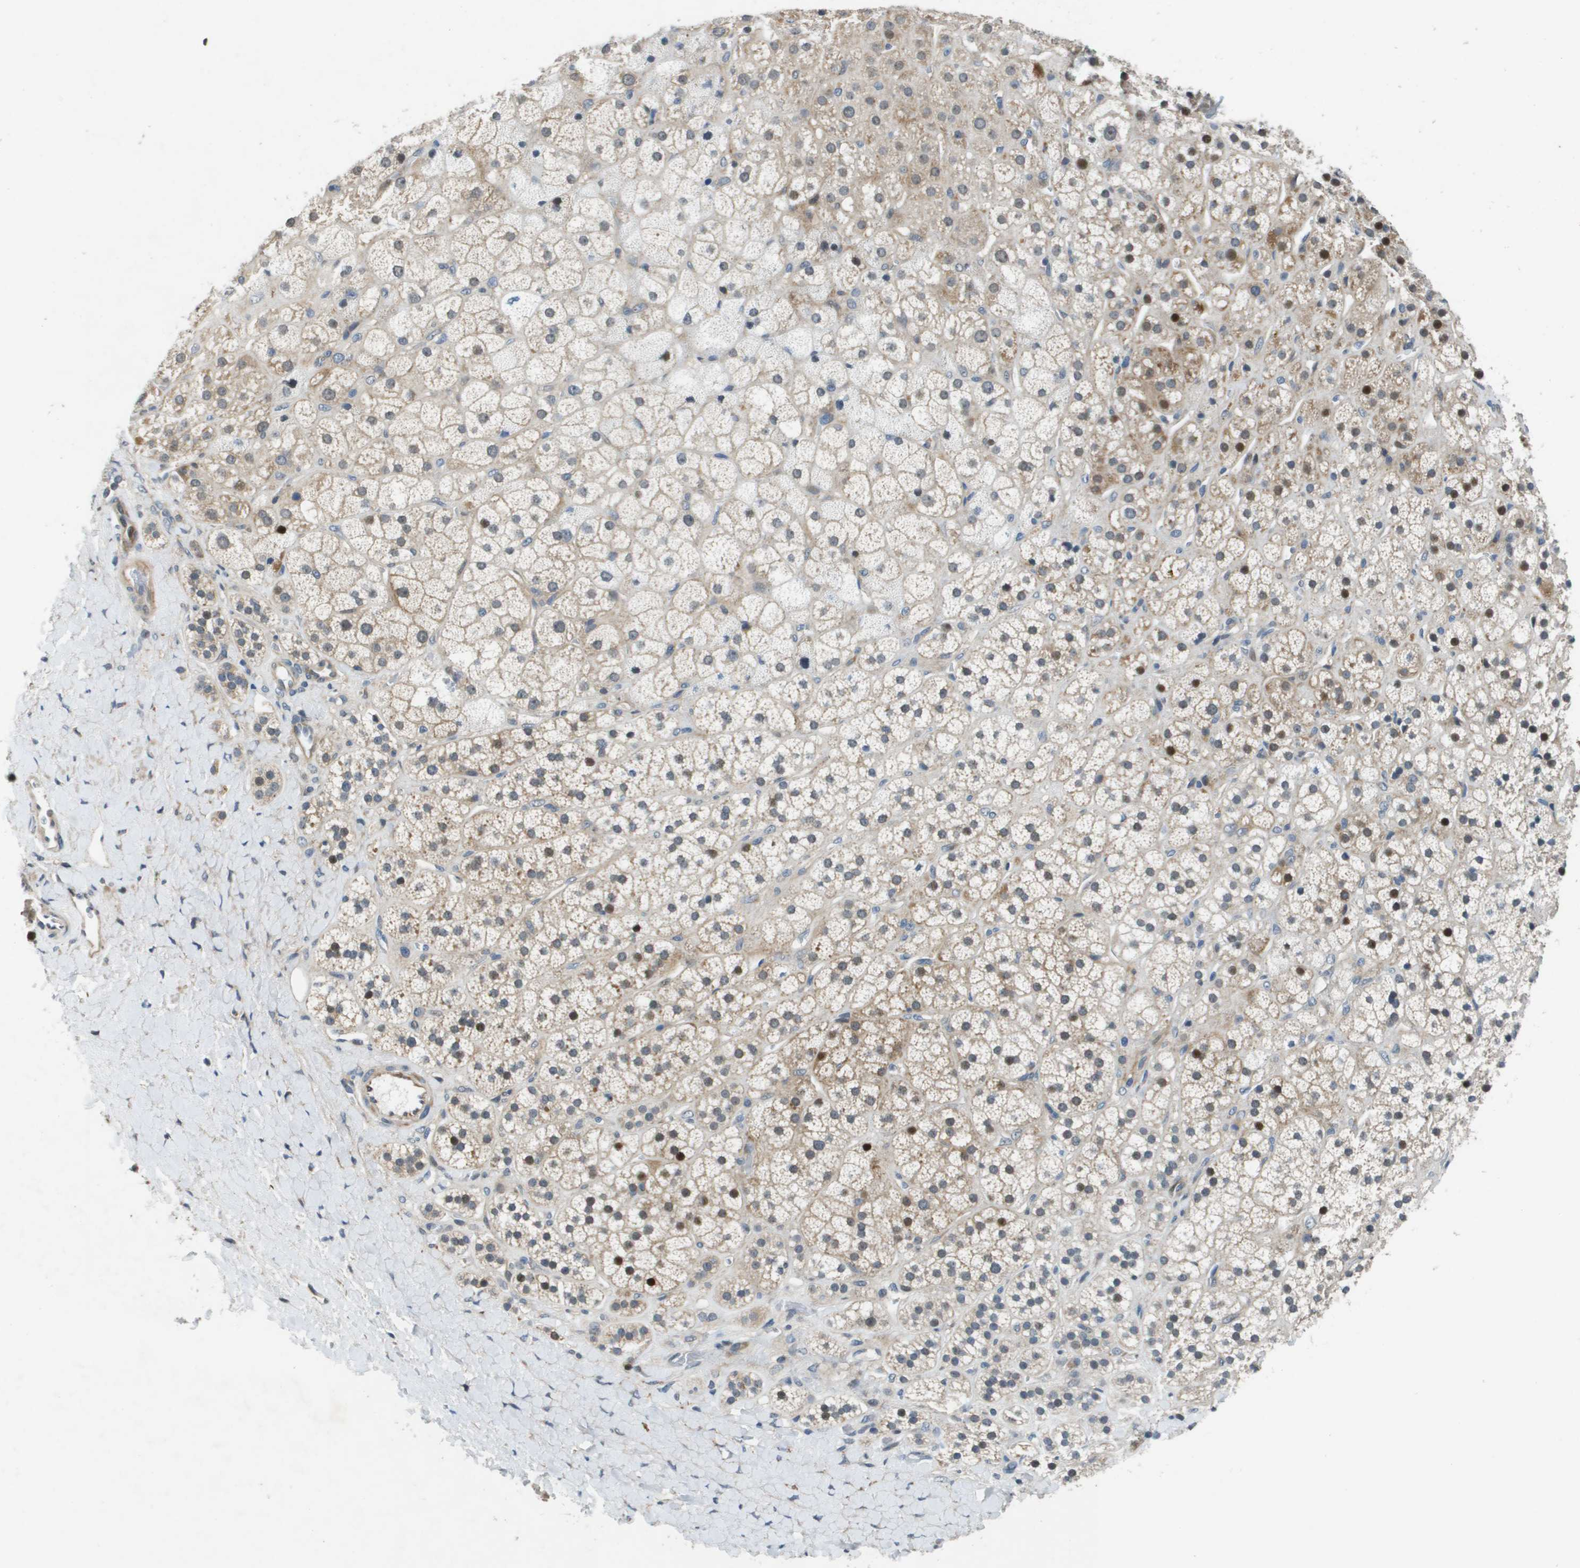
{"staining": {"intensity": "moderate", "quantity": ">75%", "location": "cytoplasmic/membranous,nuclear"}, "tissue": "adrenal gland", "cell_type": "Glandular cells", "image_type": "normal", "snomed": [{"axis": "morphology", "description": "Normal tissue, NOS"}, {"axis": "topography", "description": "Adrenal gland"}], "caption": "Glandular cells show medium levels of moderate cytoplasmic/membranous,nuclear expression in about >75% of cells in unremarkable adrenal gland.", "gene": "SCN4B", "patient": {"sex": "male", "age": 56}}